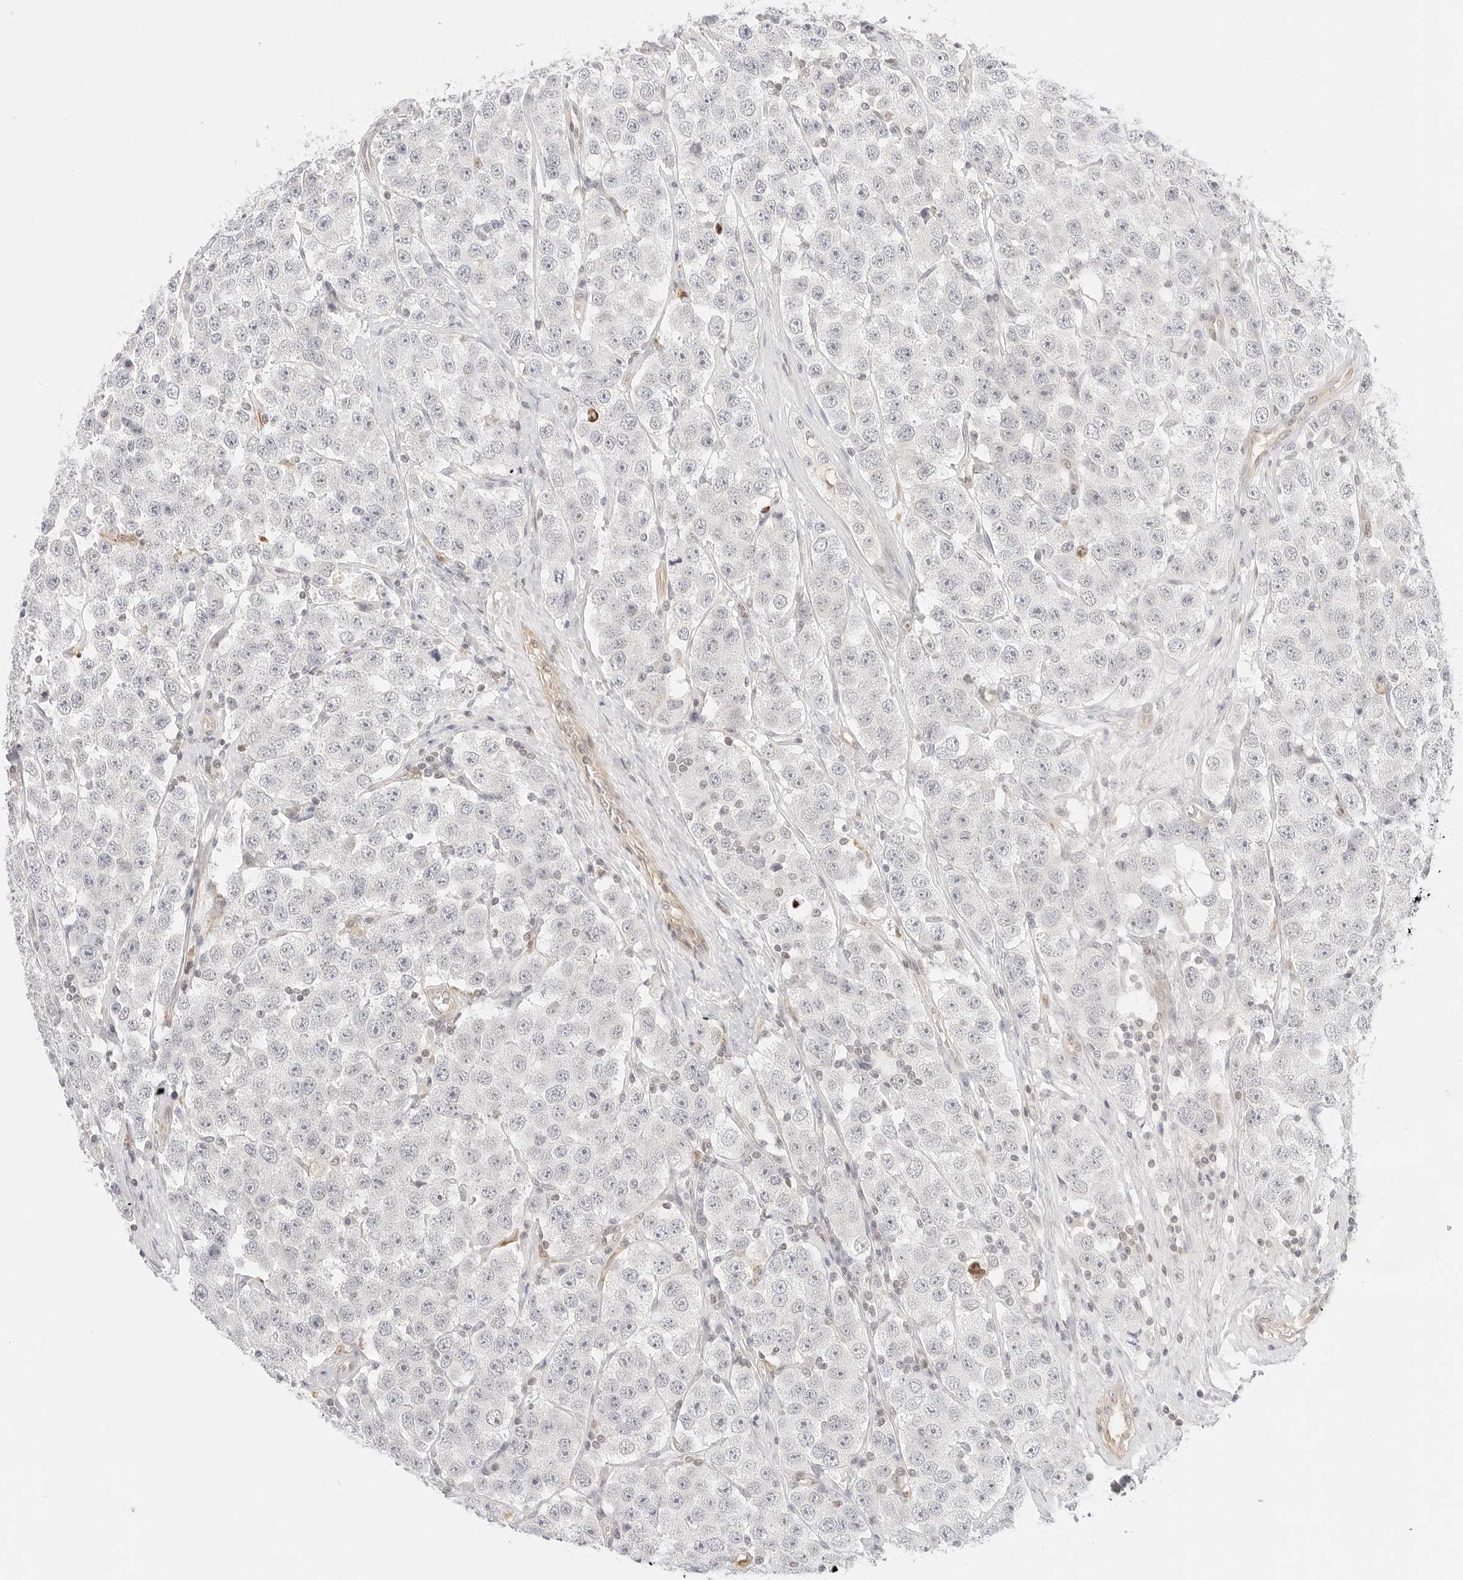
{"staining": {"intensity": "negative", "quantity": "none", "location": "none"}, "tissue": "testis cancer", "cell_type": "Tumor cells", "image_type": "cancer", "snomed": [{"axis": "morphology", "description": "Seminoma, NOS"}, {"axis": "topography", "description": "Testis"}], "caption": "Immunohistochemistry of testis cancer exhibits no expression in tumor cells.", "gene": "TEKT2", "patient": {"sex": "male", "age": 28}}